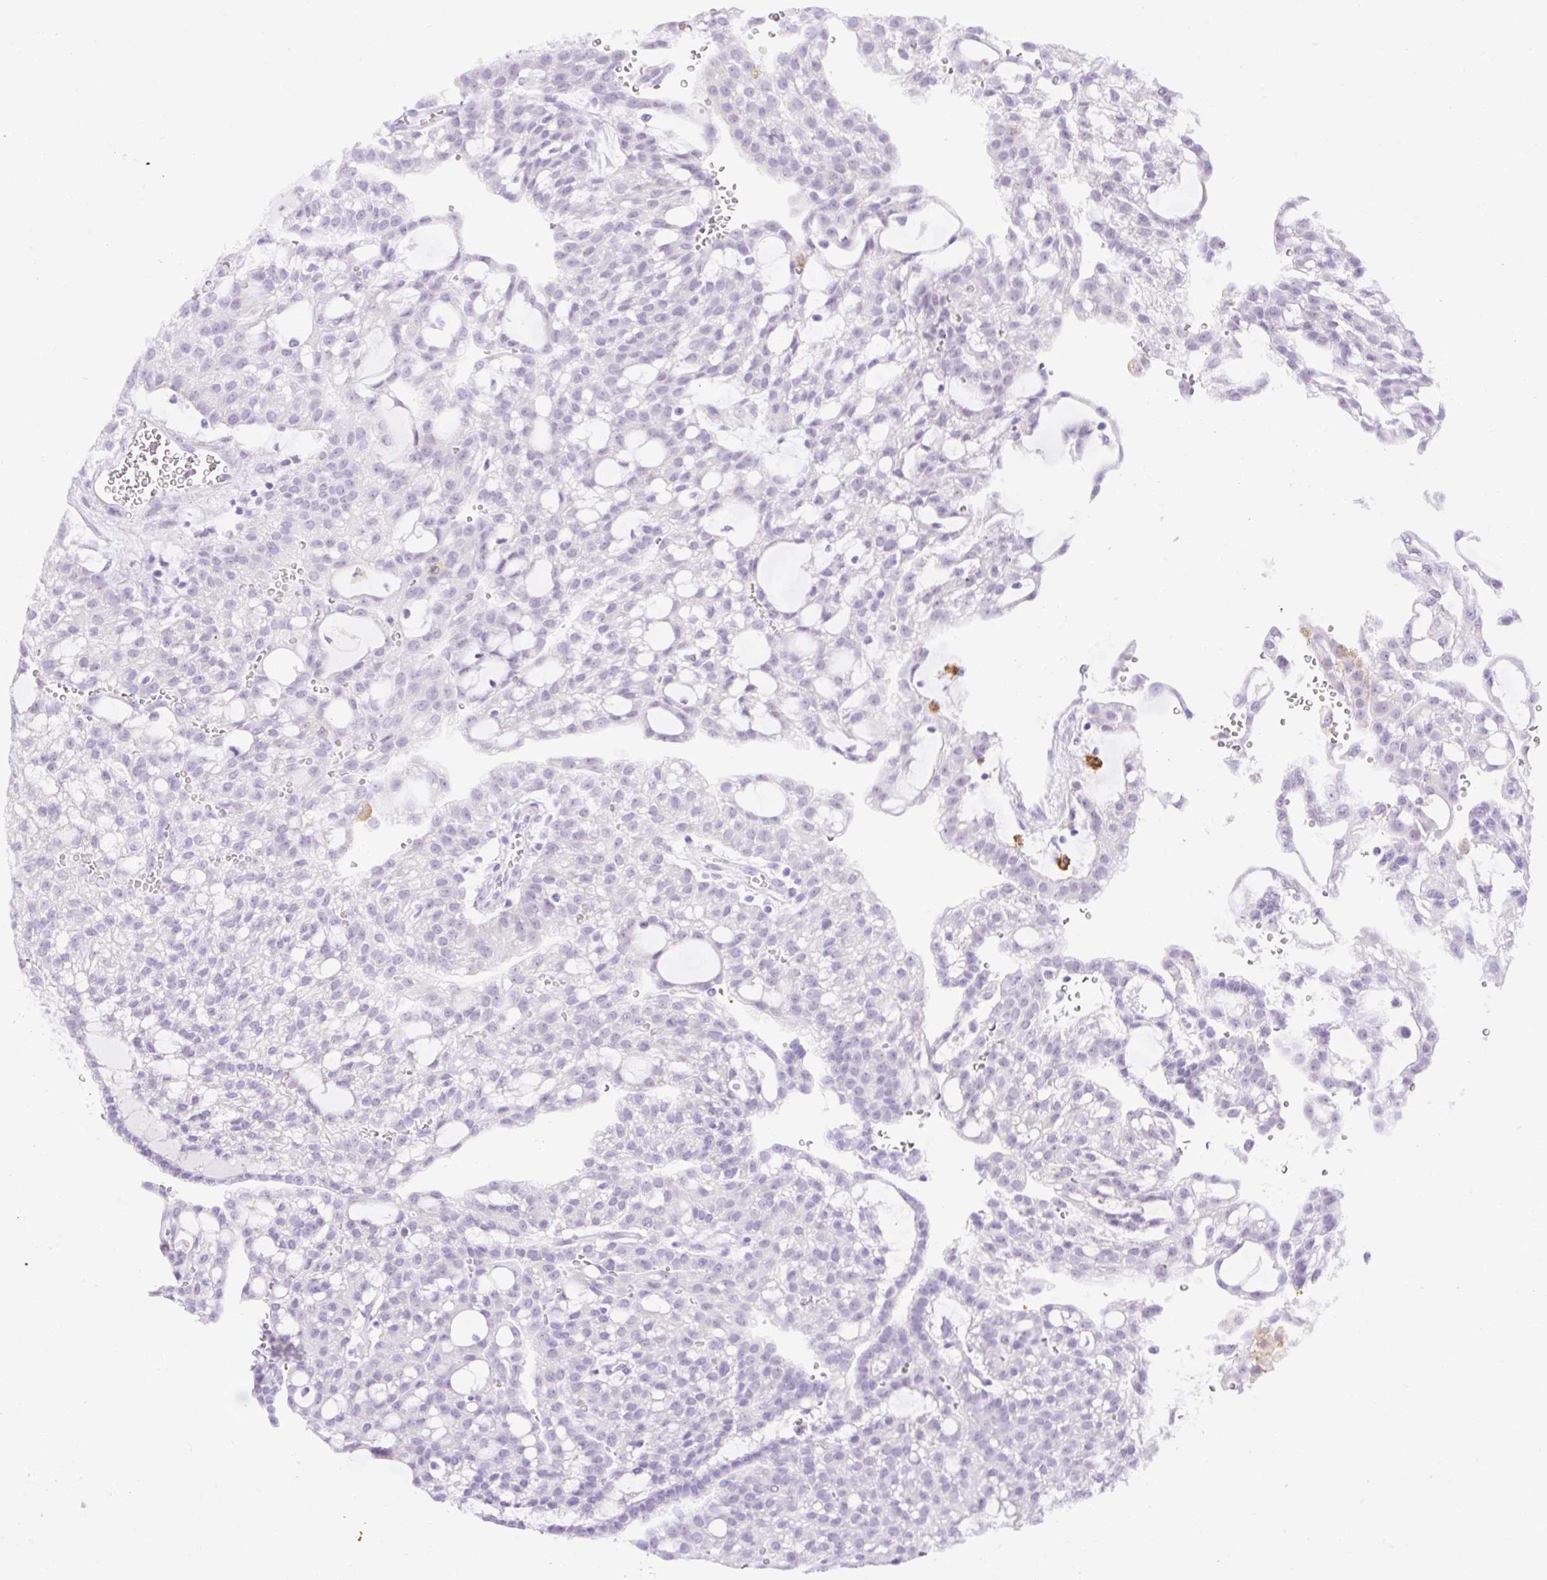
{"staining": {"intensity": "negative", "quantity": "none", "location": "none"}, "tissue": "renal cancer", "cell_type": "Tumor cells", "image_type": "cancer", "snomed": [{"axis": "morphology", "description": "Adenocarcinoma, NOS"}, {"axis": "topography", "description": "Kidney"}], "caption": "IHC of human adenocarcinoma (renal) demonstrates no positivity in tumor cells.", "gene": "SIGLEC1", "patient": {"sex": "male", "age": 63}}